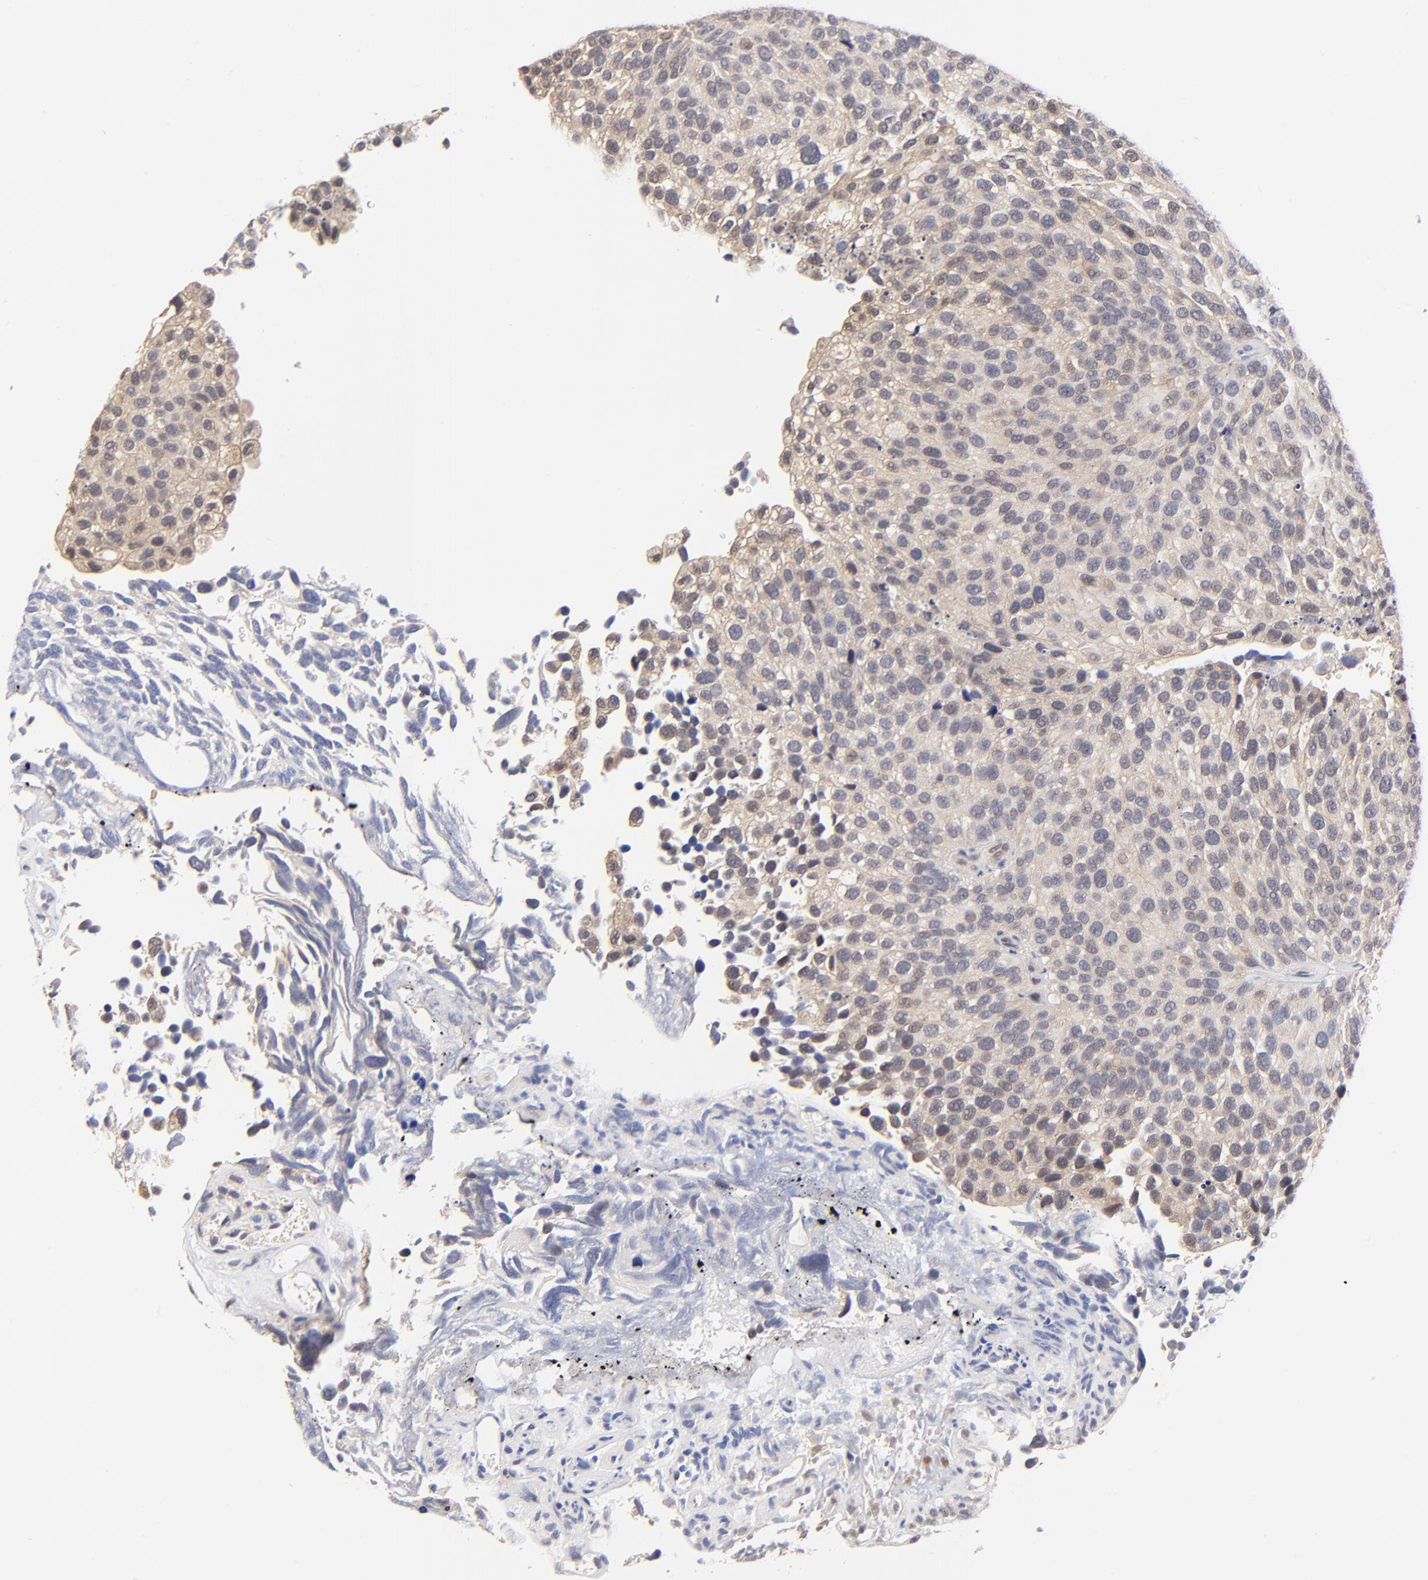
{"staining": {"intensity": "weak", "quantity": ">75%", "location": "cytoplasmic/membranous"}, "tissue": "urothelial cancer", "cell_type": "Tumor cells", "image_type": "cancer", "snomed": [{"axis": "morphology", "description": "Urothelial carcinoma, High grade"}, {"axis": "topography", "description": "Urinary bladder"}], "caption": "A micrograph of human high-grade urothelial carcinoma stained for a protein demonstrates weak cytoplasmic/membranous brown staining in tumor cells.", "gene": "TXNL1", "patient": {"sex": "male", "age": 72}}